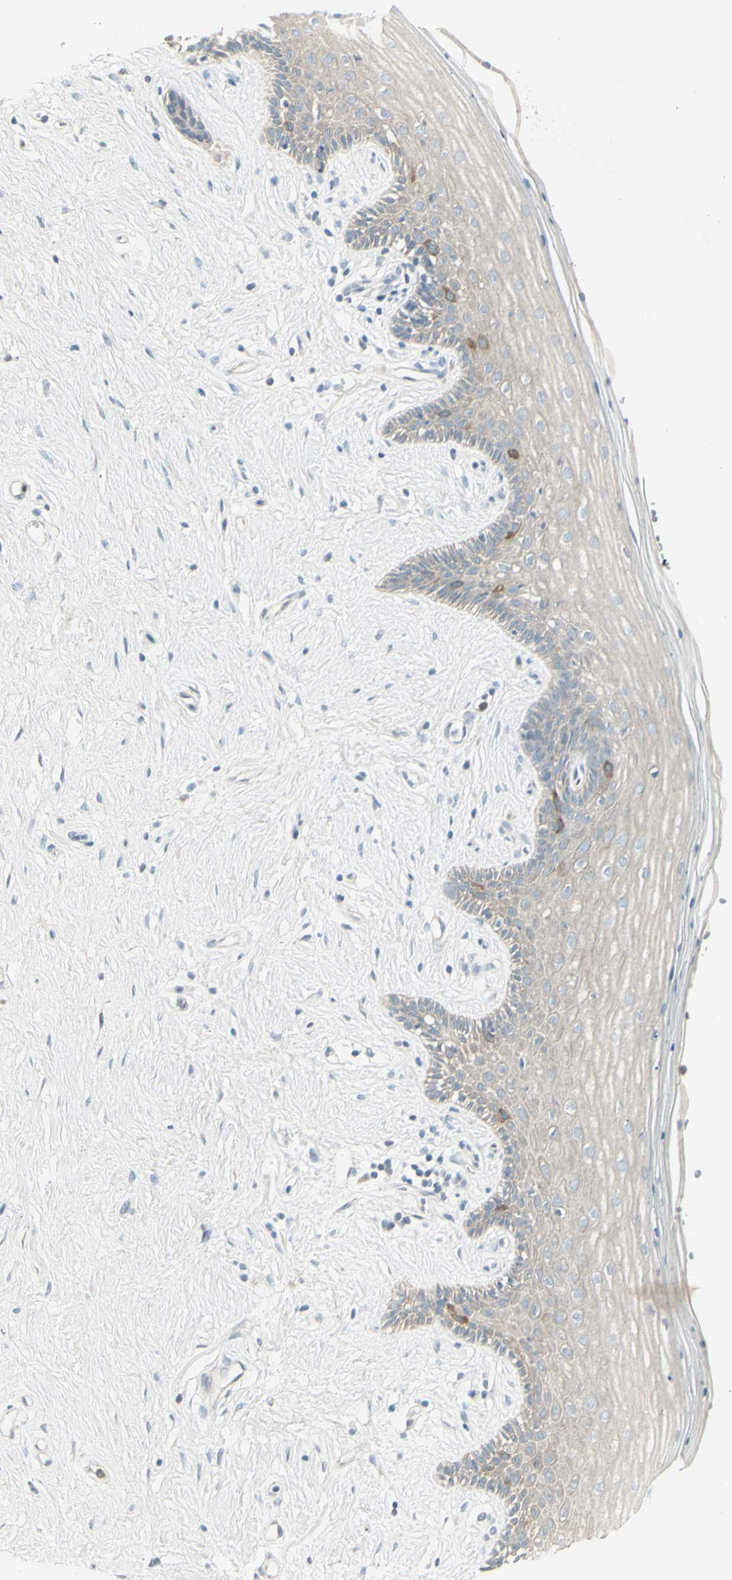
{"staining": {"intensity": "moderate", "quantity": "<25%", "location": "cytoplasmic/membranous"}, "tissue": "vagina", "cell_type": "Squamous epithelial cells", "image_type": "normal", "snomed": [{"axis": "morphology", "description": "Normal tissue, NOS"}, {"axis": "topography", "description": "Vagina"}], "caption": "A low amount of moderate cytoplasmic/membranous staining is identified in about <25% of squamous epithelial cells in benign vagina. Immunohistochemistry (ihc) stains the protein of interest in brown and the nuclei are stained blue.", "gene": "CCNB2", "patient": {"sex": "female", "age": 44}}